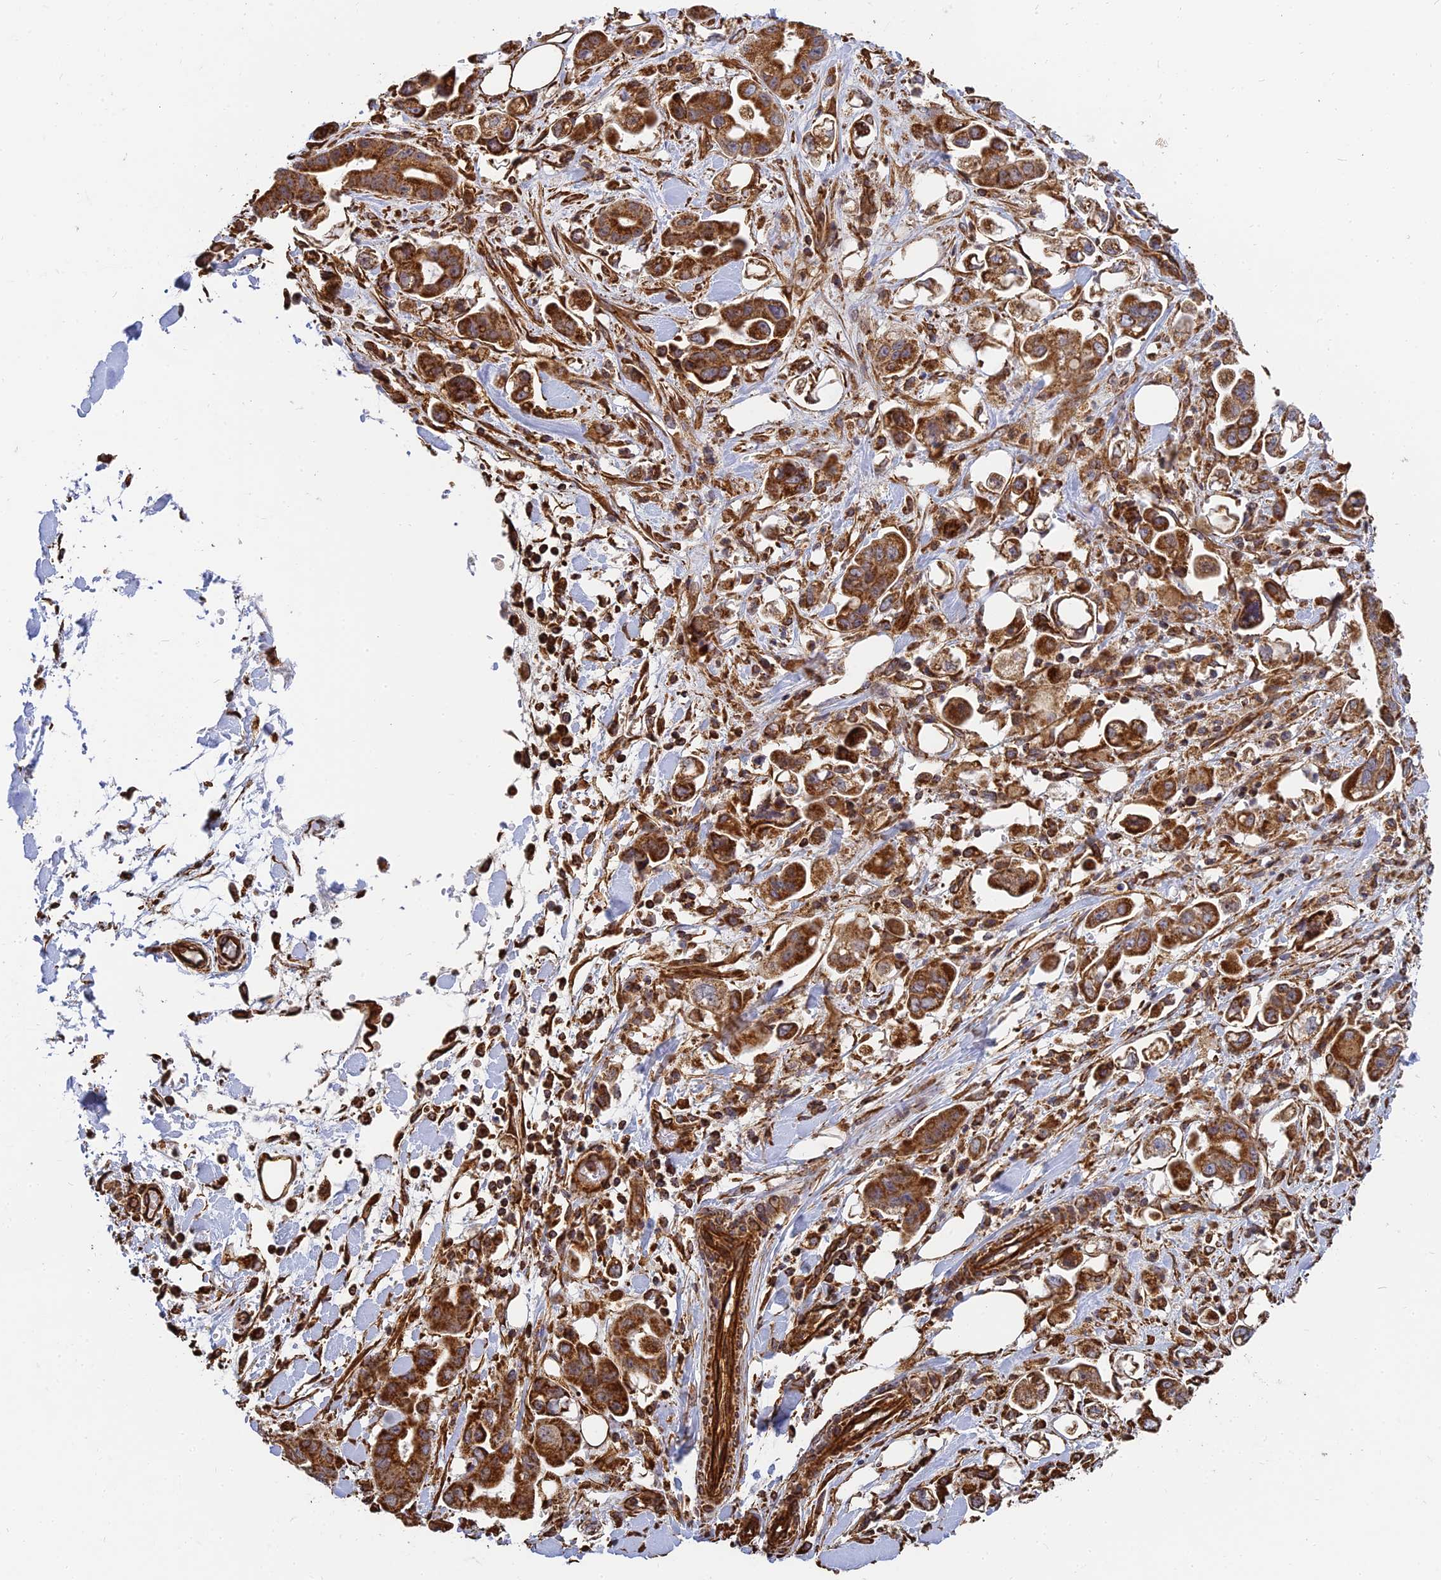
{"staining": {"intensity": "strong", "quantity": ">75%", "location": "cytoplasmic/membranous"}, "tissue": "stomach cancer", "cell_type": "Tumor cells", "image_type": "cancer", "snomed": [{"axis": "morphology", "description": "Adenocarcinoma, NOS"}, {"axis": "topography", "description": "Stomach"}], "caption": "This micrograph exhibits immunohistochemistry (IHC) staining of stomach cancer, with high strong cytoplasmic/membranous expression in about >75% of tumor cells.", "gene": "DSTYK", "patient": {"sex": "male", "age": 62}}